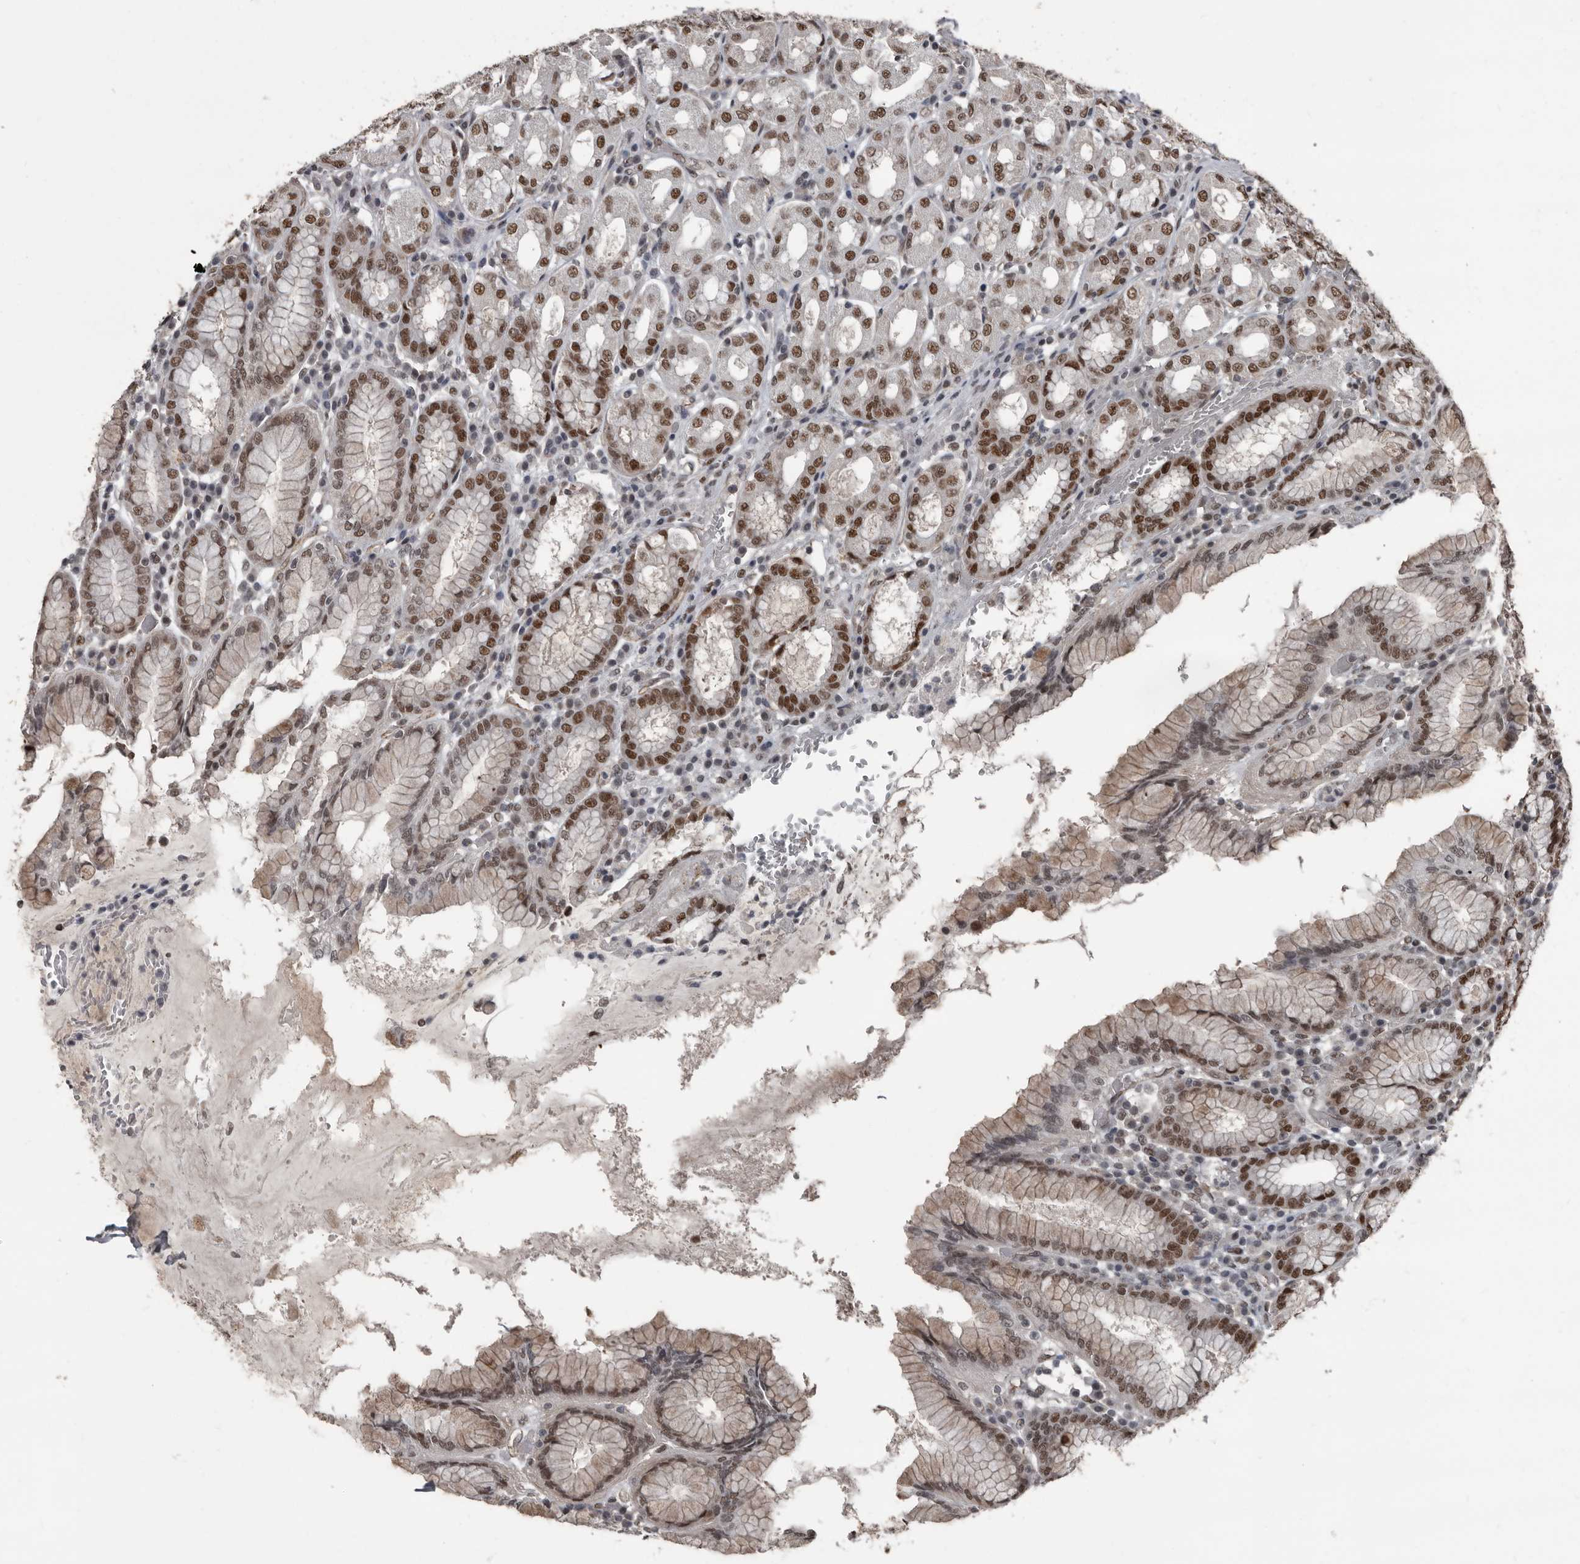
{"staining": {"intensity": "strong", "quantity": "25%-75%", "location": "nuclear"}, "tissue": "stomach", "cell_type": "Glandular cells", "image_type": "normal", "snomed": [{"axis": "morphology", "description": "Normal tissue, NOS"}, {"axis": "topography", "description": "Stomach"}, {"axis": "topography", "description": "Stomach, lower"}], "caption": "Immunohistochemical staining of benign stomach reveals 25%-75% levels of strong nuclear protein positivity in about 25%-75% of glandular cells. The protein is stained brown, and the nuclei are stained in blue (DAB (3,3'-diaminobenzidine) IHC with brightfield microscopy, high magnification).", "gene": "CHD1L", "patient": {"sex": "female", "age": 56}}